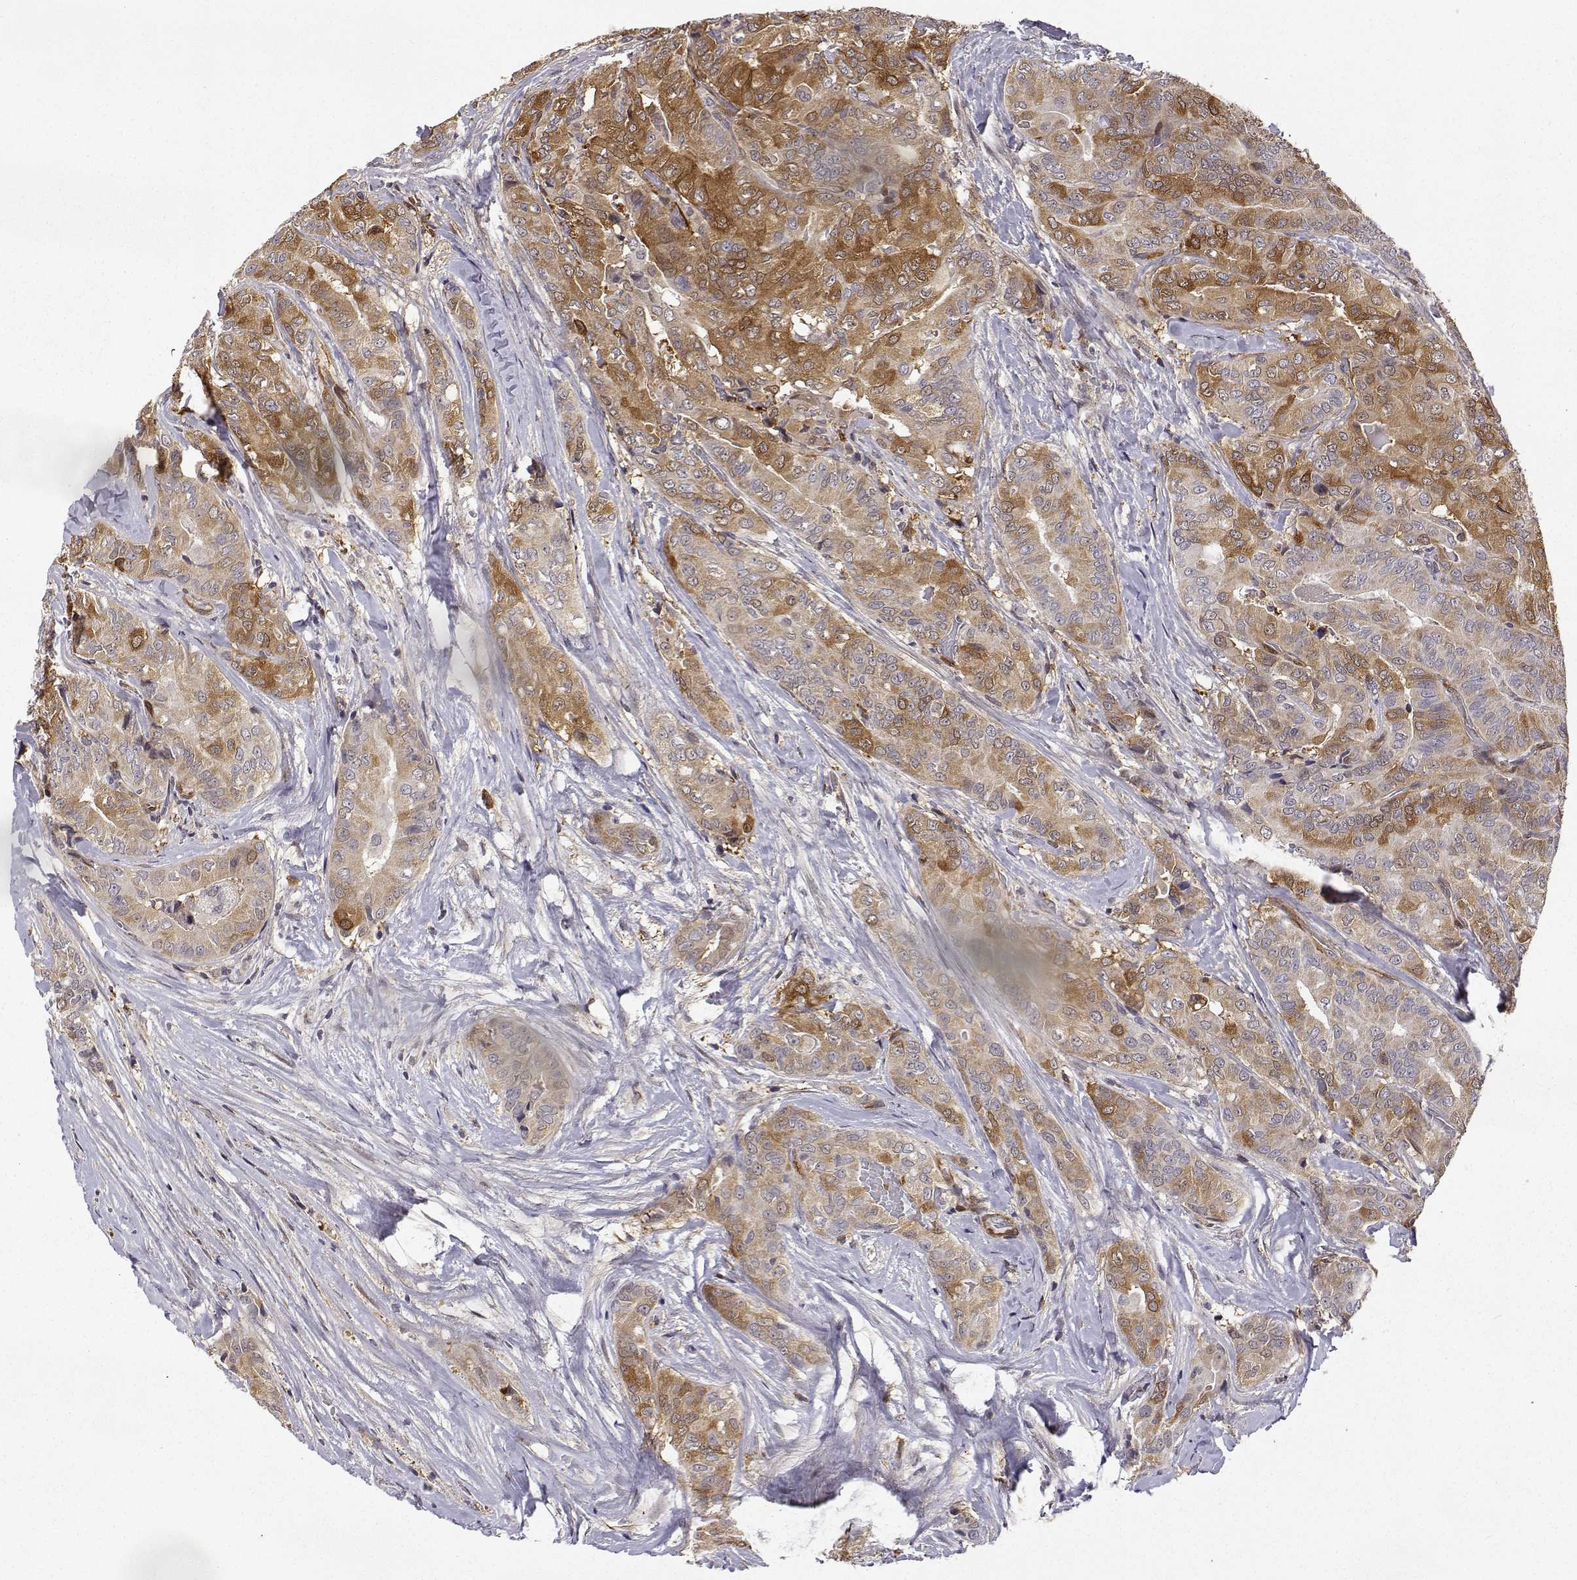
{"staining": {"intensity": "moderate", "quantity": "25%-75%", "location": "cytoplasmic/membranous"}, "tissue": "thyroid cancer", "cell_type": "Tumor cells", "image_type": "cancer", "snomed": [{"axis": "morphology", "description": "Papillary adenocarcinoma, NOS"}, {"axis": "topography", "description": "Thyroid gland"}], "caption": "IHC (DAB (3,3'-diaminobenzidine)) staining of human papillary adenocarcinoma (thyroid) exhibits moderate cytoplasmic/membranous protein staining in about 25%-75% of tumor cells.", "gene": "PHGDH", "patient": {"sex": "male", "age": 61}}